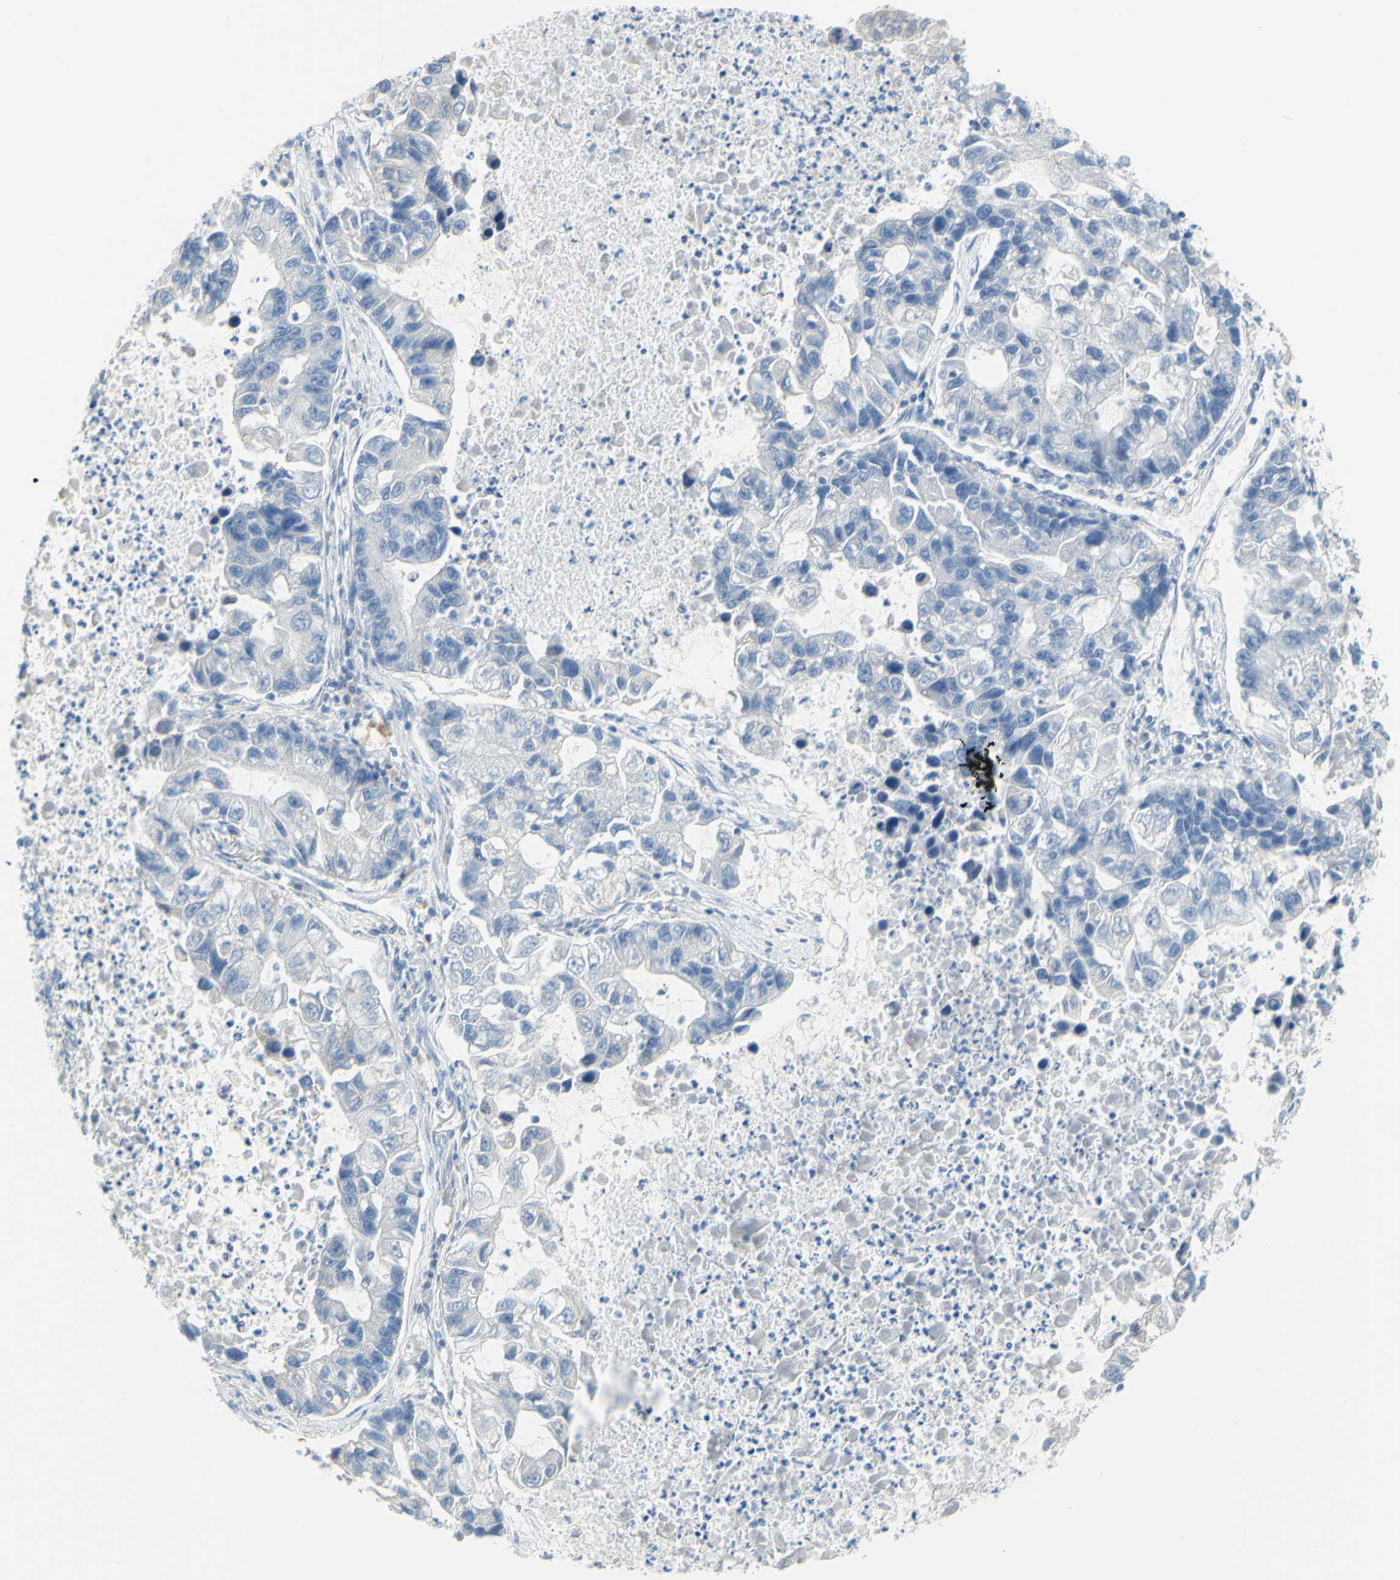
{"staining": {"intensity": "negative", "quantity": "none", "location": "none"}, "tissue": "lung cancer", "cell_type": "Tumor cells", "image_type": "cancer", "snomed": [{"axis": "morphology", "description": "Adenocarcinoma, NOS"}, {"axis": "topography", "description": "Lung"}], "caption": "DAB immunohistochemical staining of human adenocarcinoma (lung) demonstrates no significant expression in tumor cells.", "gene": "SLC1A2", "patient": {"sex": "female", "age": 51}}